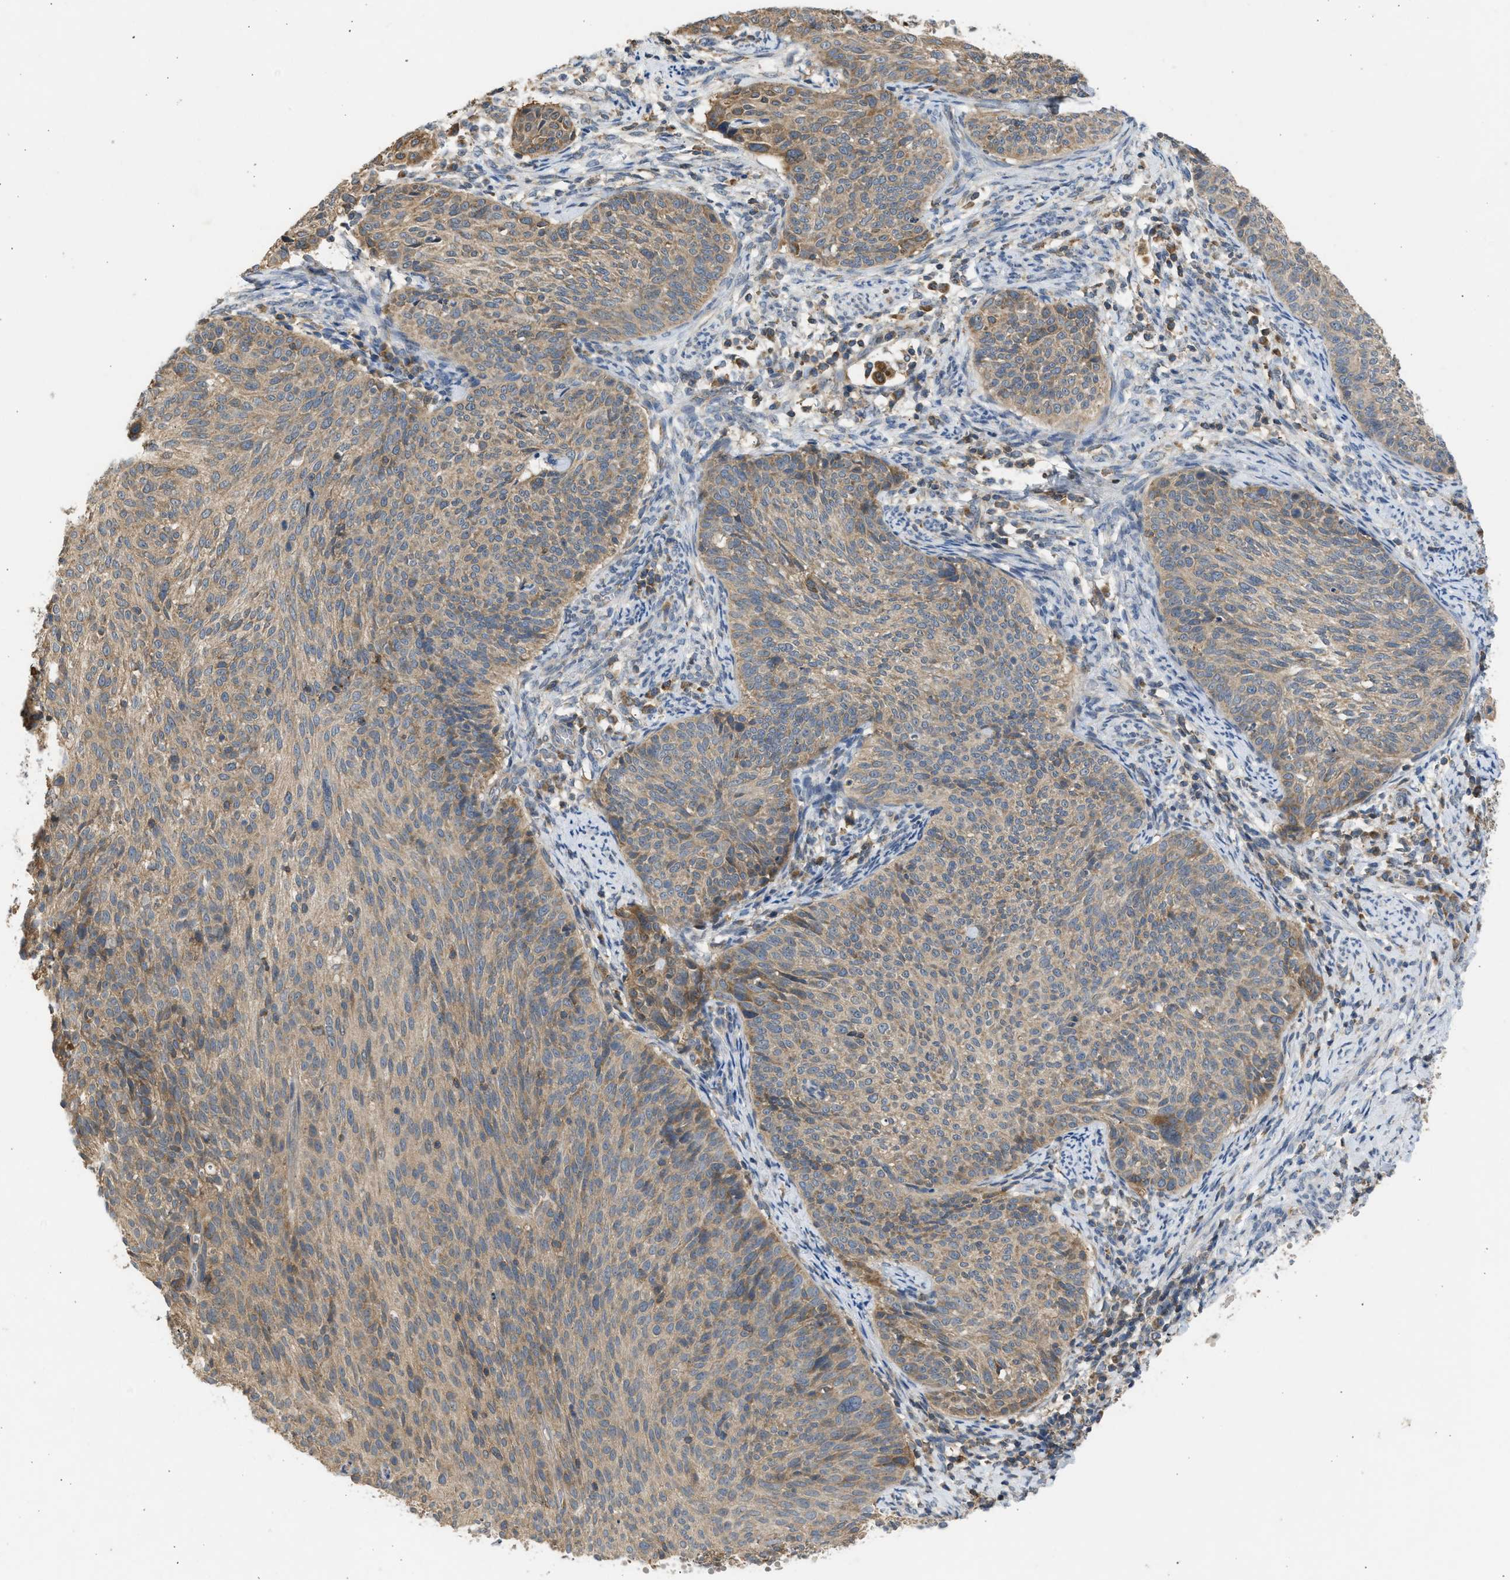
{"staining": {"intensity": "weak", "quantity": ">75%", "location": "cytoplasmic/membranous"}, "tissue": "cervical cancer", "cell_type": "Tumor cells", "image_type": "cancer", "snomed": [{"axis": "morphology", "description": "Squamous cell carcinoma, NOS"}, {"axis": "topography", "description": "Cervix"}], "caption": "Weak cytoplasmic/membranous expression for a protein is identified in approximately >75% of tumor cells of cervical squamous cell carcinoma using immunohistochemistry (IHC).", "gene": "CYP1A1", "patient": {"sex": "female", "age": 70}}